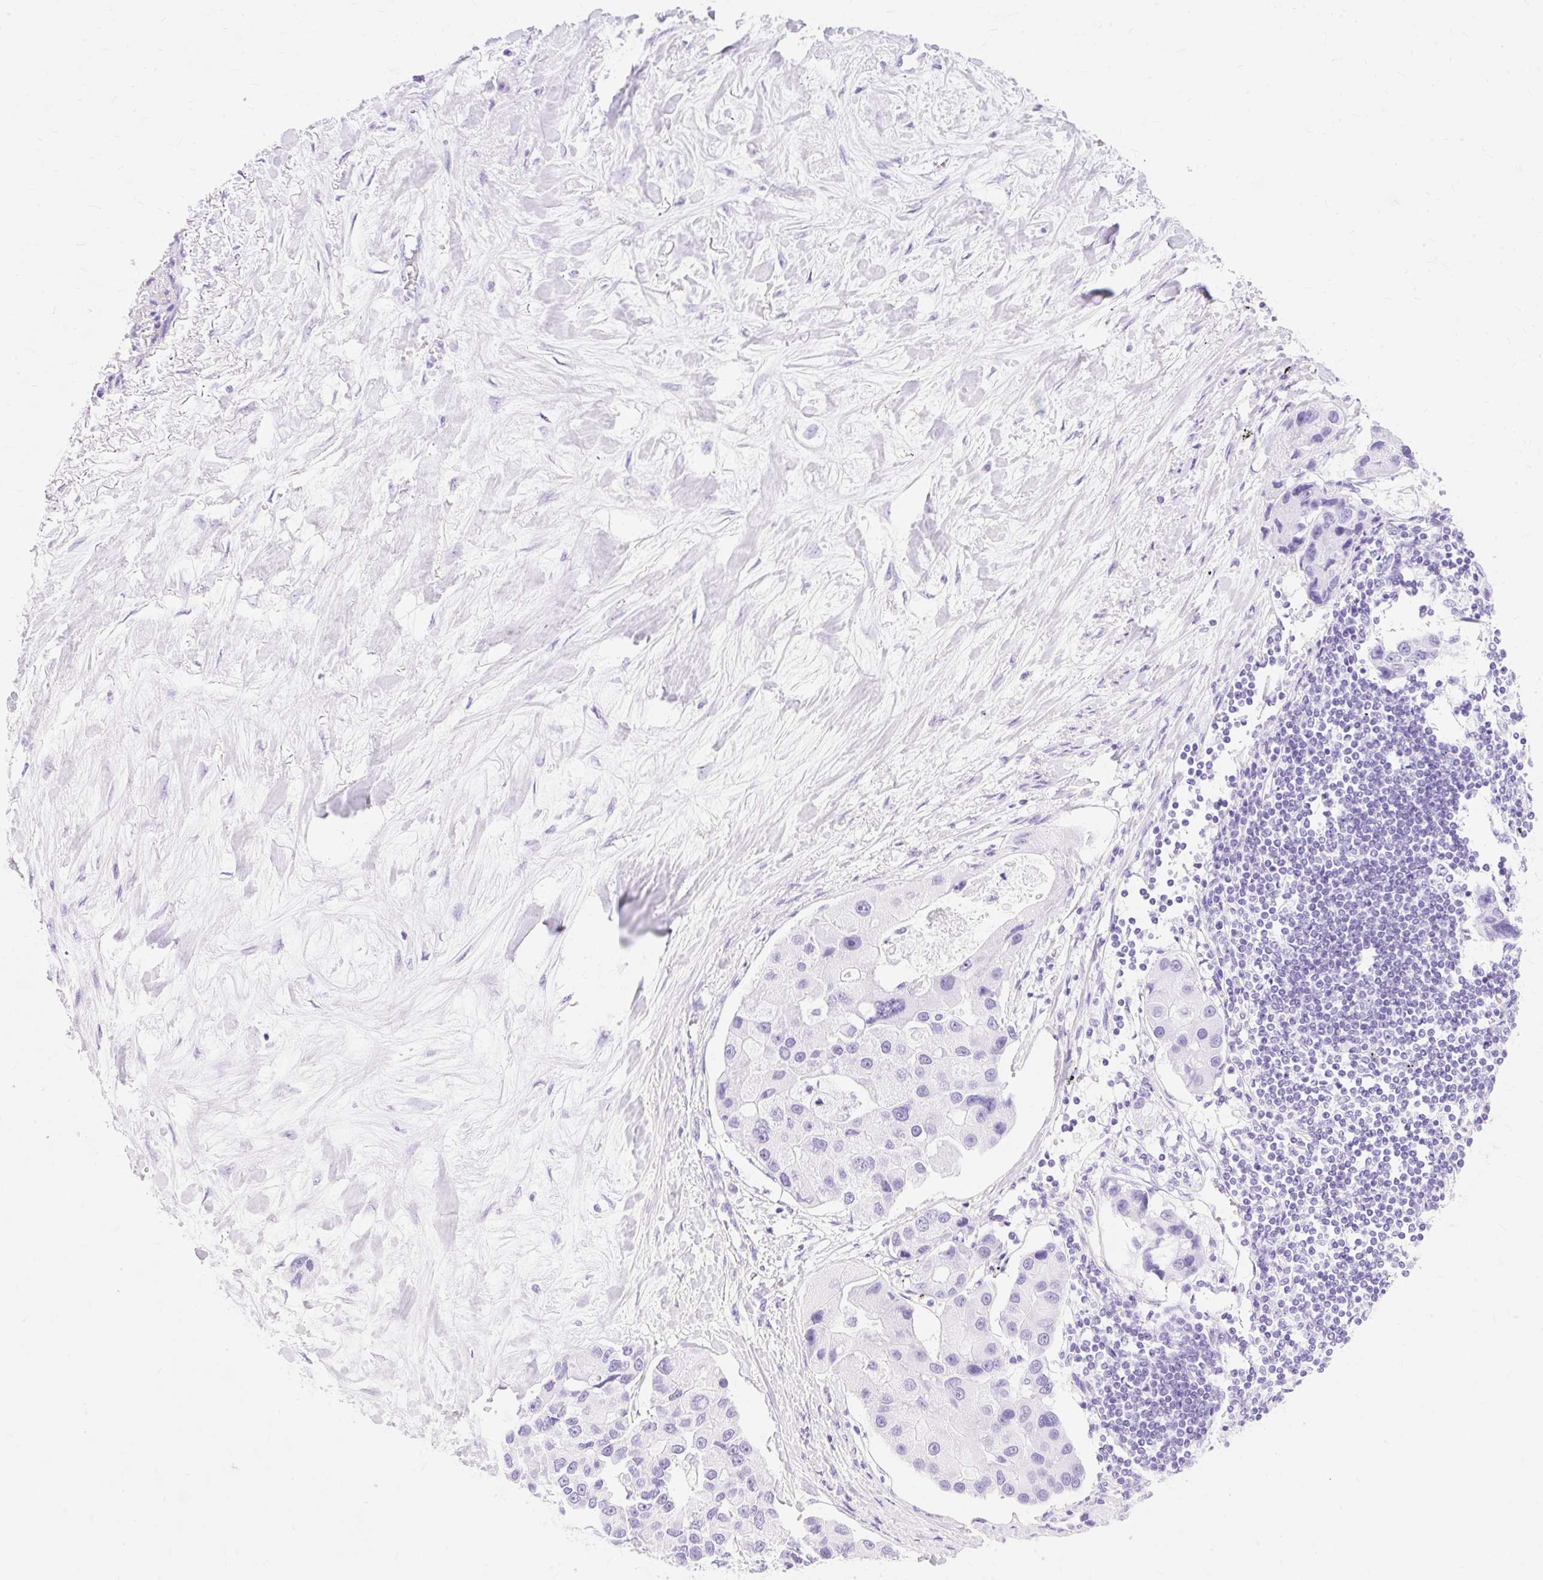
{"staining": {"intensity": "negative", "quantity": "none", "location": "none"}, "tissue": "lung cancer", "cell_type": "Tumor cells", "image_type": "cancer", "snomed": [{"axis": "morphology", "description": "Adenocarcinoma, NOS"}, {"axis": "topography", "description": "Lung"}], "caption": "This image is of lung cancer stained with IHC to label a protein in brown with the nuclei are counter-stained blue. There is no positivity in tumor cells. Nuclei are stained in blue.", "gene": "MBP", "patient": {"sex": "female", "age": 54}}